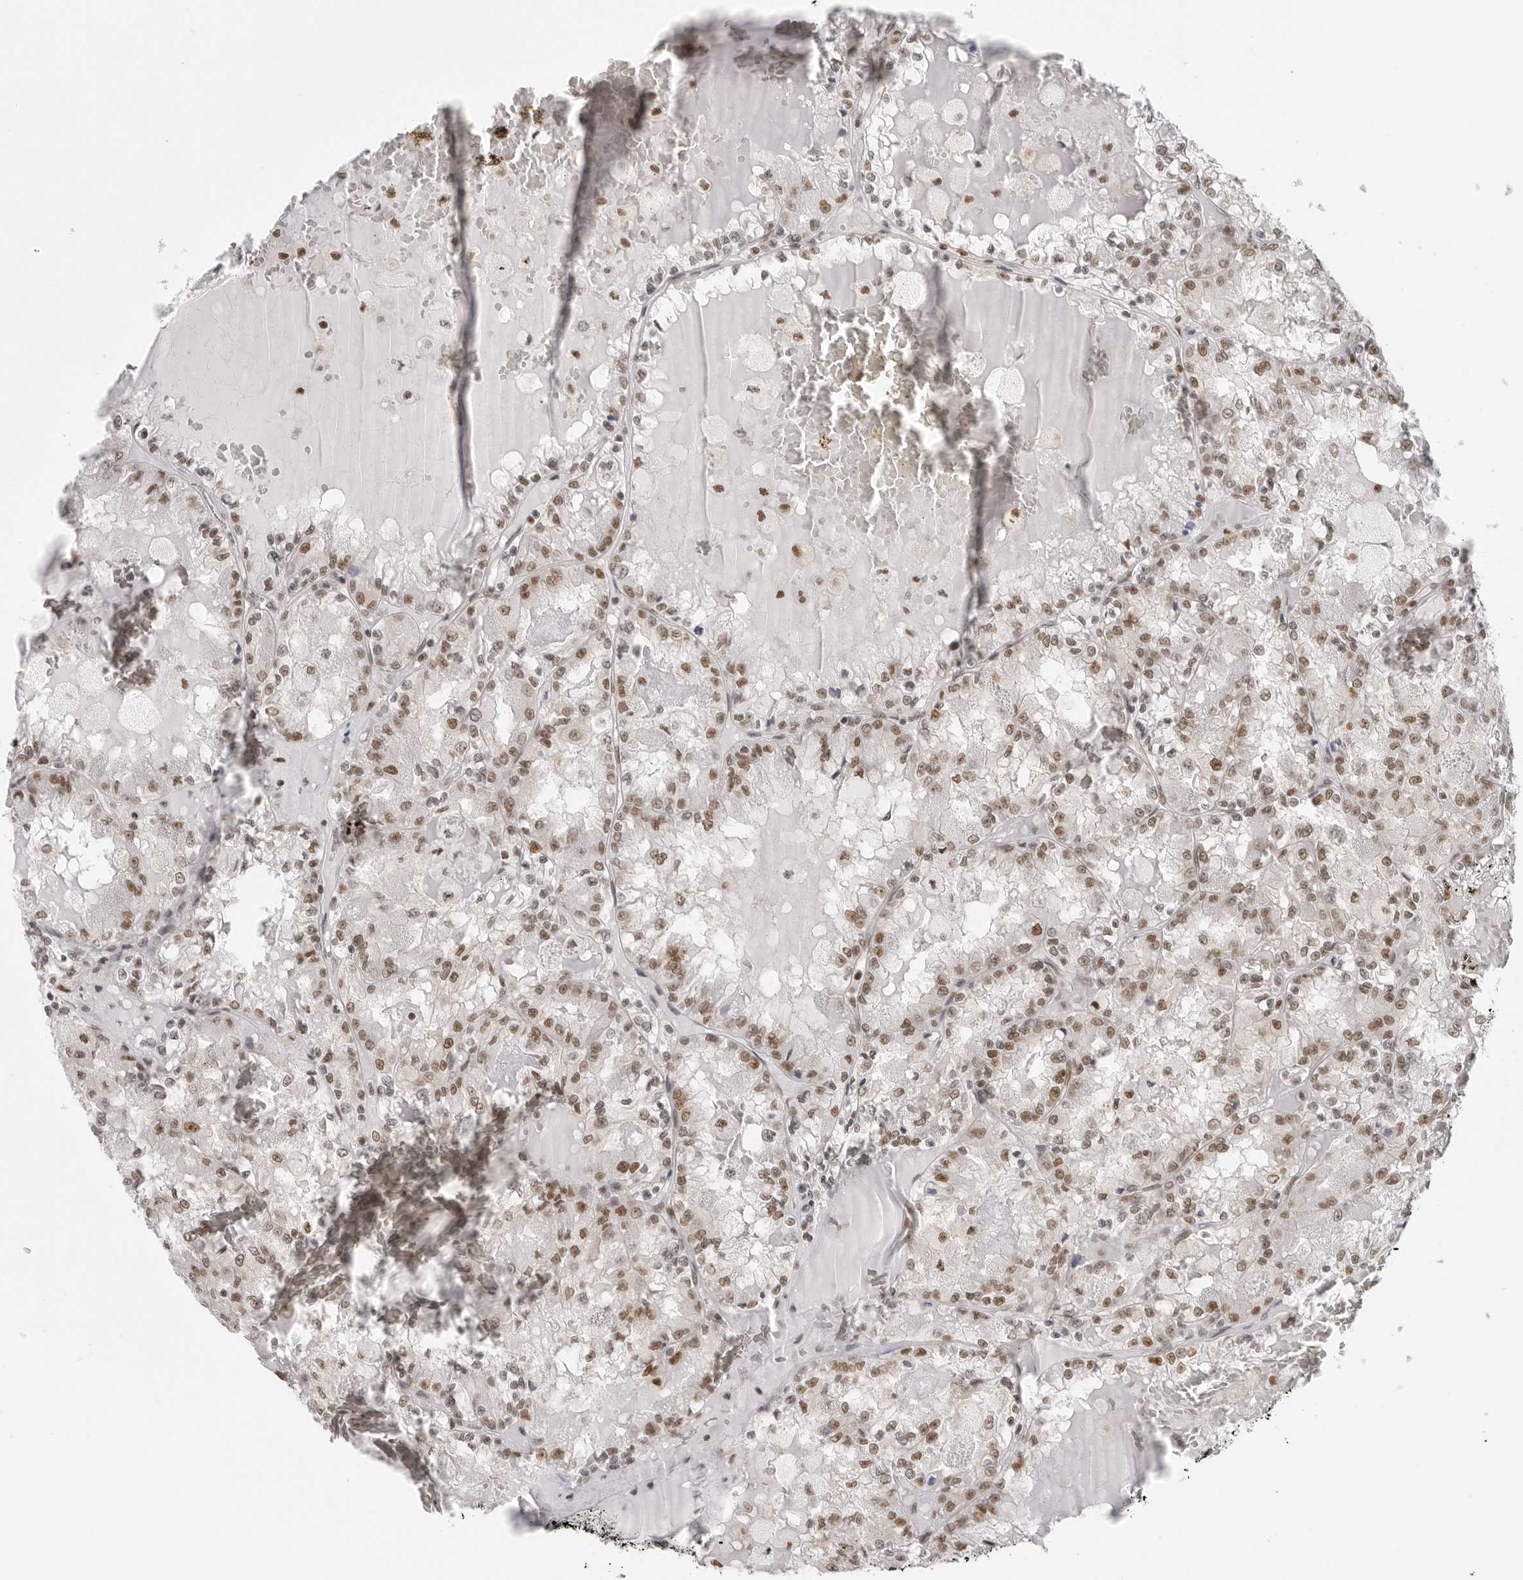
{"staining": {"intensity": "moderate", "quantity": ">75%", "location": "nuclear"}, "tissue": "renal cancer", "cell_type": "Tumor cells", "image_type": "cancer", "snomed": [{"axis": "morphology", "description": "Adenocarcinoma, NOS"}, {"axis": "topography", "description": "Kidney"}], "caption": "Protein expression analysis of renal adenocarcinoma displays moderate nuclear staining in approximately >75% of tumor cells.", "gene": "RPA2", "patient": {"sex": "female", "age": 56}}